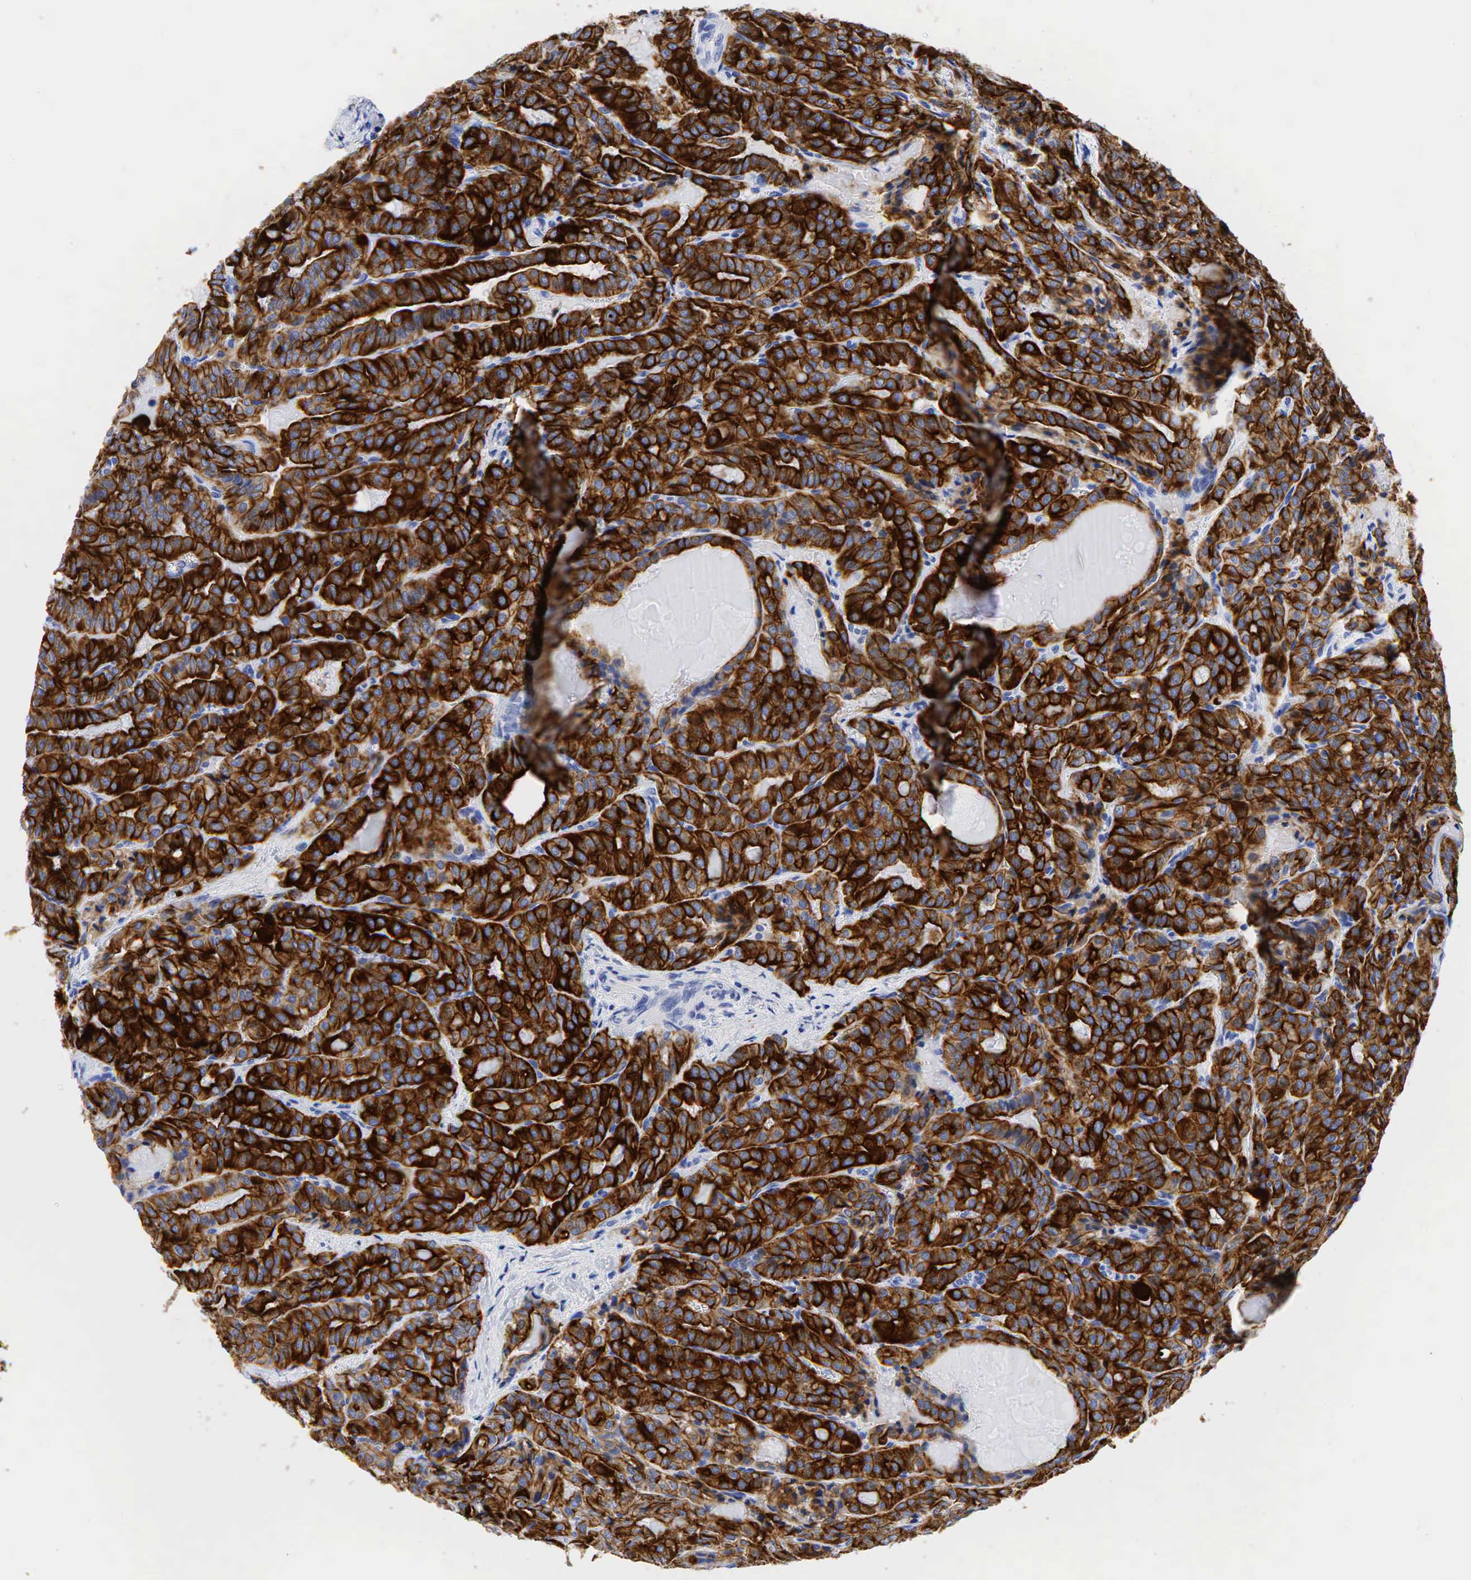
{"staining": {"intensity": "strong", "quantity": ">75%", "location": "cytoplasmic/membranous"}, "tissue": "thyroid cancer", "cell_type": "Tumor cells", "image_type": "cancer", "snomed": [{"axis": "morphology", "description": "Papillary adenocarcinoma, NOS"}, {"axis": "topography", "description": "Thyroid gland"}], "caption": "Immunohistochemical staining of human thyroid cancer (papillary adenocarcinoma) demonstrates high levels of strong cytoplasmic/membranous staining in approximately >75% of tumor cells. Nuclei are stained in blue.", "gene": "KRT18", "patient": {"sex": "female", "age": 71}}